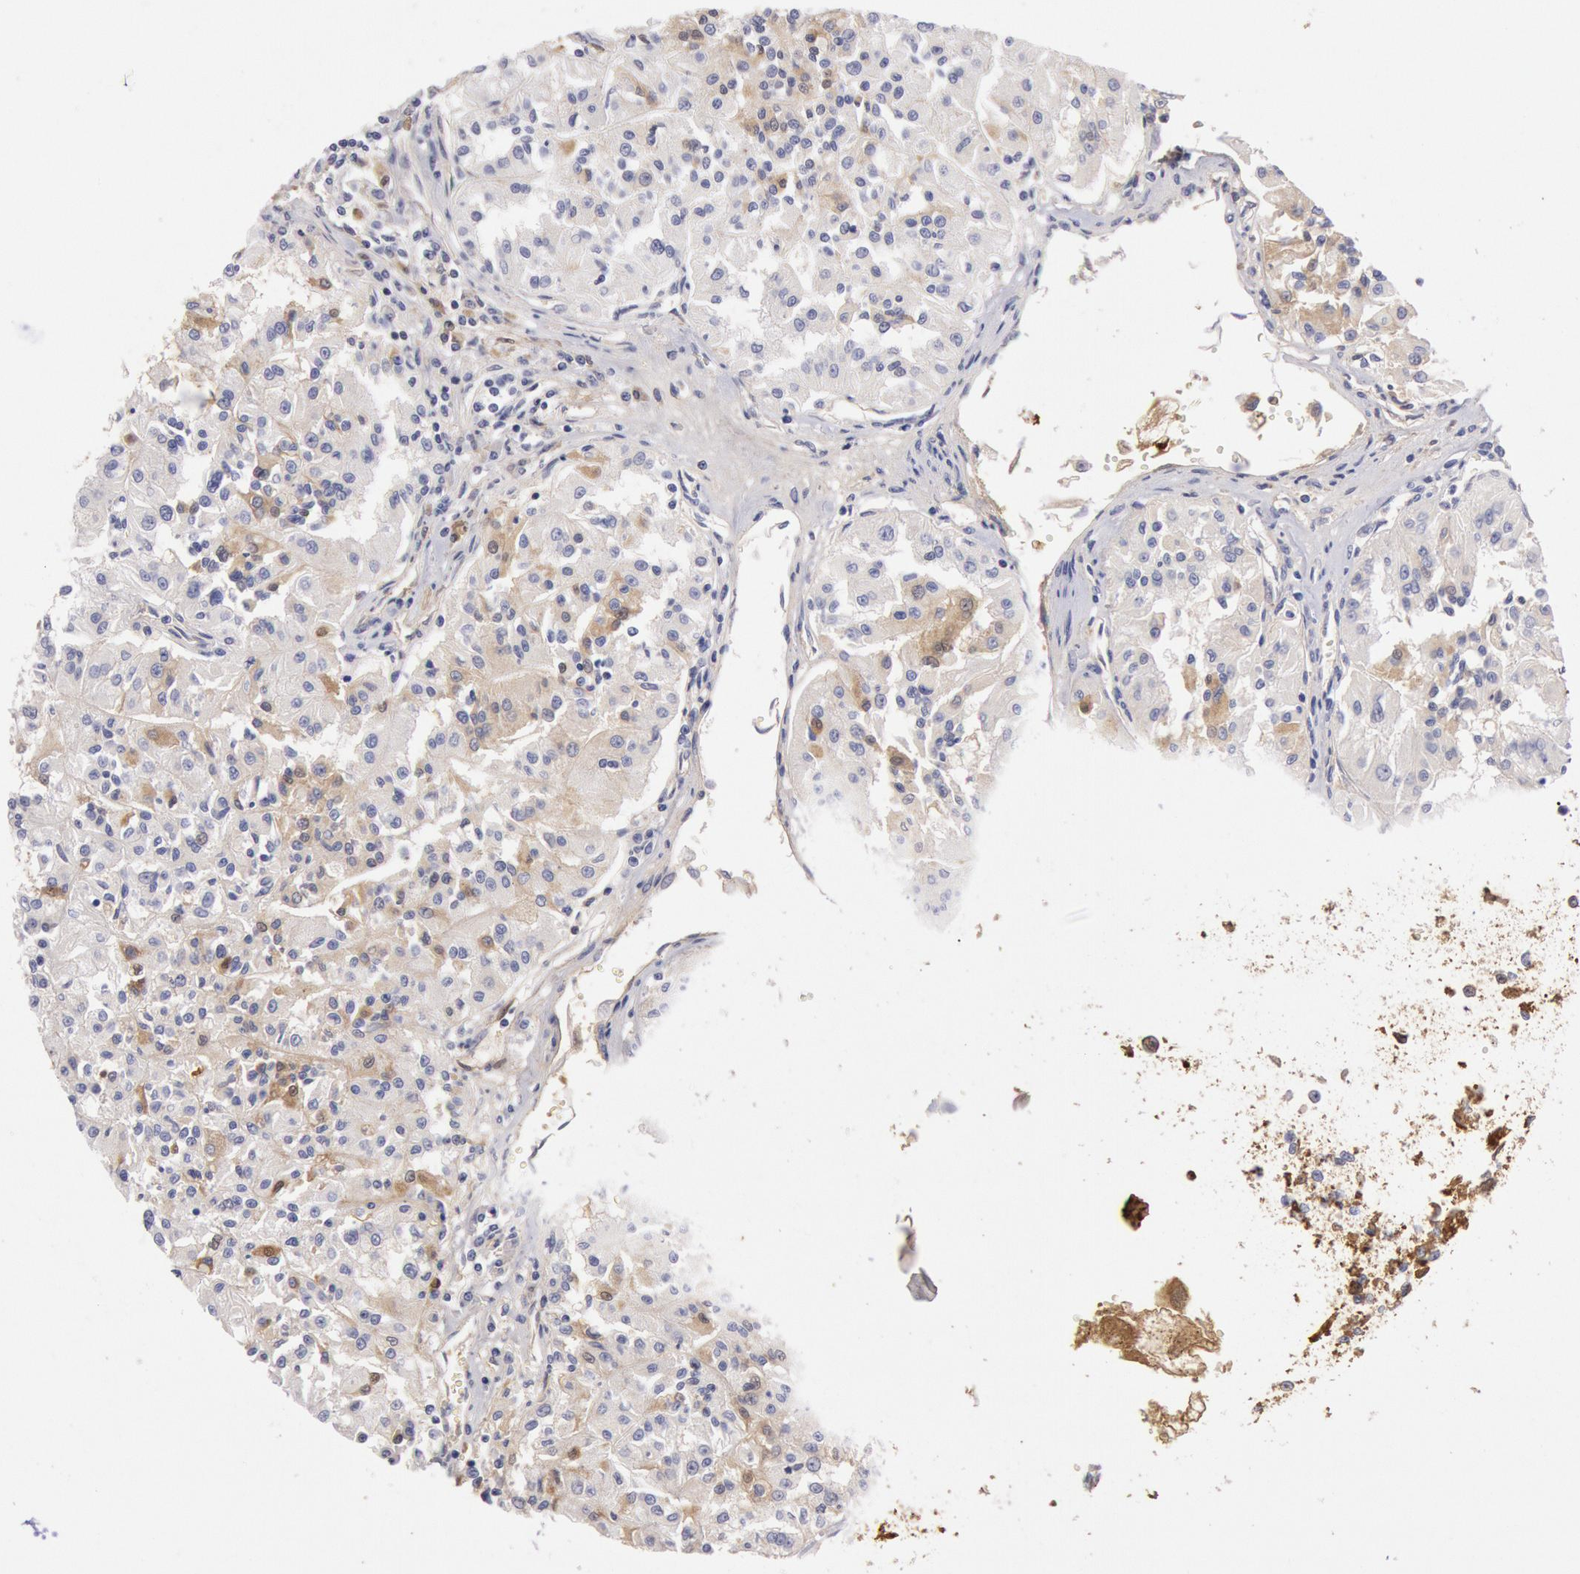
{"staining": {"intensity": "negative", "quantity": "none", "location": "none"}, "tissue": "renal cancer", "cell_type": "Tumor cells", "image_type": "cancer", "snomed": [{"axis": "morphology", "description": "Adenocarcinoma, NOS"}, {"axis": "topography", "description": "Kidney"}], "caption": "A high-resolution micrograph shows IHC staining of adenocarcinoma (renal), which shows no significant staining in tumor cells.", "gene": "IGHA1", "patient": {"sex": "male", "age": 78}}